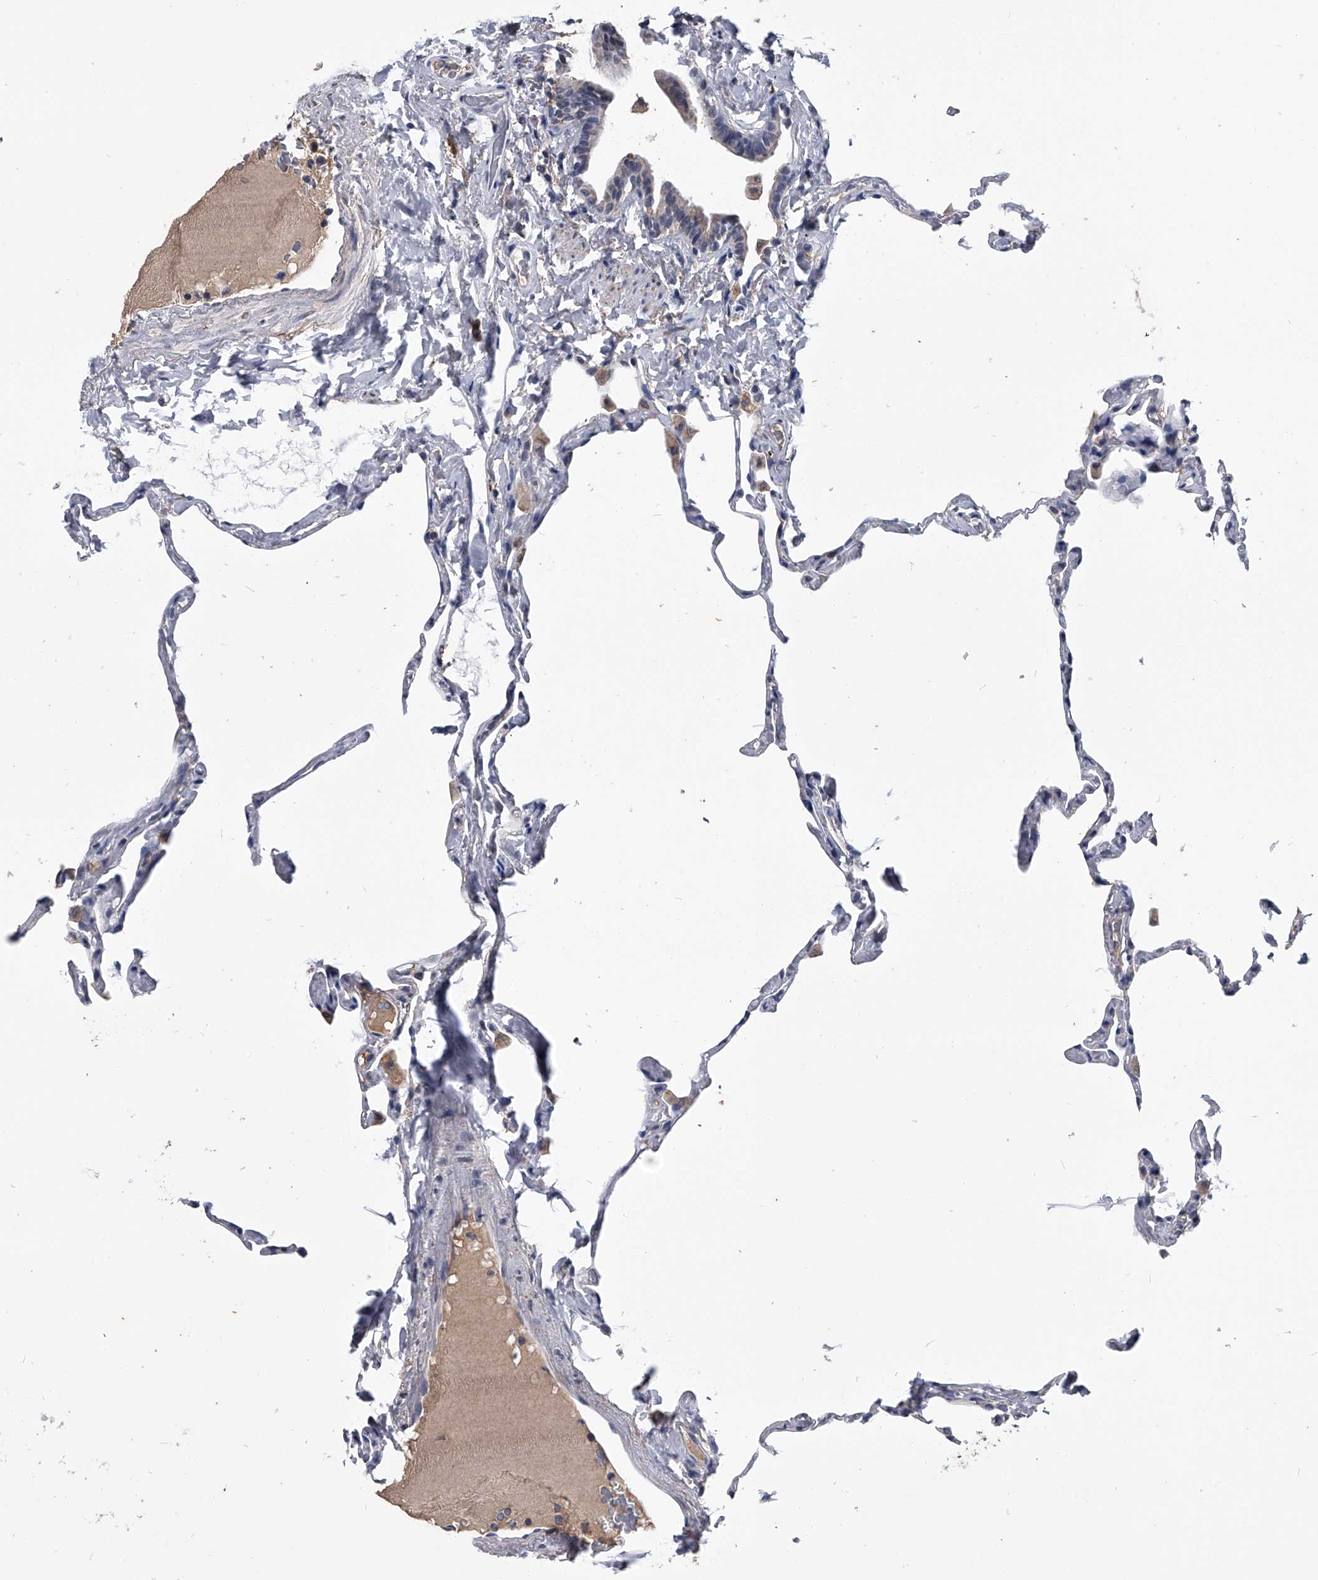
{"staining": {"intensity": "weak", "quantity": "<25%", "location": "cytoplasmic/membranous"}, "tissue": "lung", "cell_type": "Alveolar cells", "image_type": "normal", "snomed": [{"axis": "morphology", "description": "Normal tissue, NOS"}, {"axis": "topography", "description": "Lung"}], "caption": "IHC micrograph of normal human lung stained for a protein (brown), which shows no positivity in alveolar cells. (Stains: DAB (3,3'-diaminobenzidine) immunohistochemistry (IHC) with hematoxylin counter stain, Microscopy: brightfield microscopy at high magnification).", "gene": "OAT", "patient": {"sex": "male", "age": 65}}